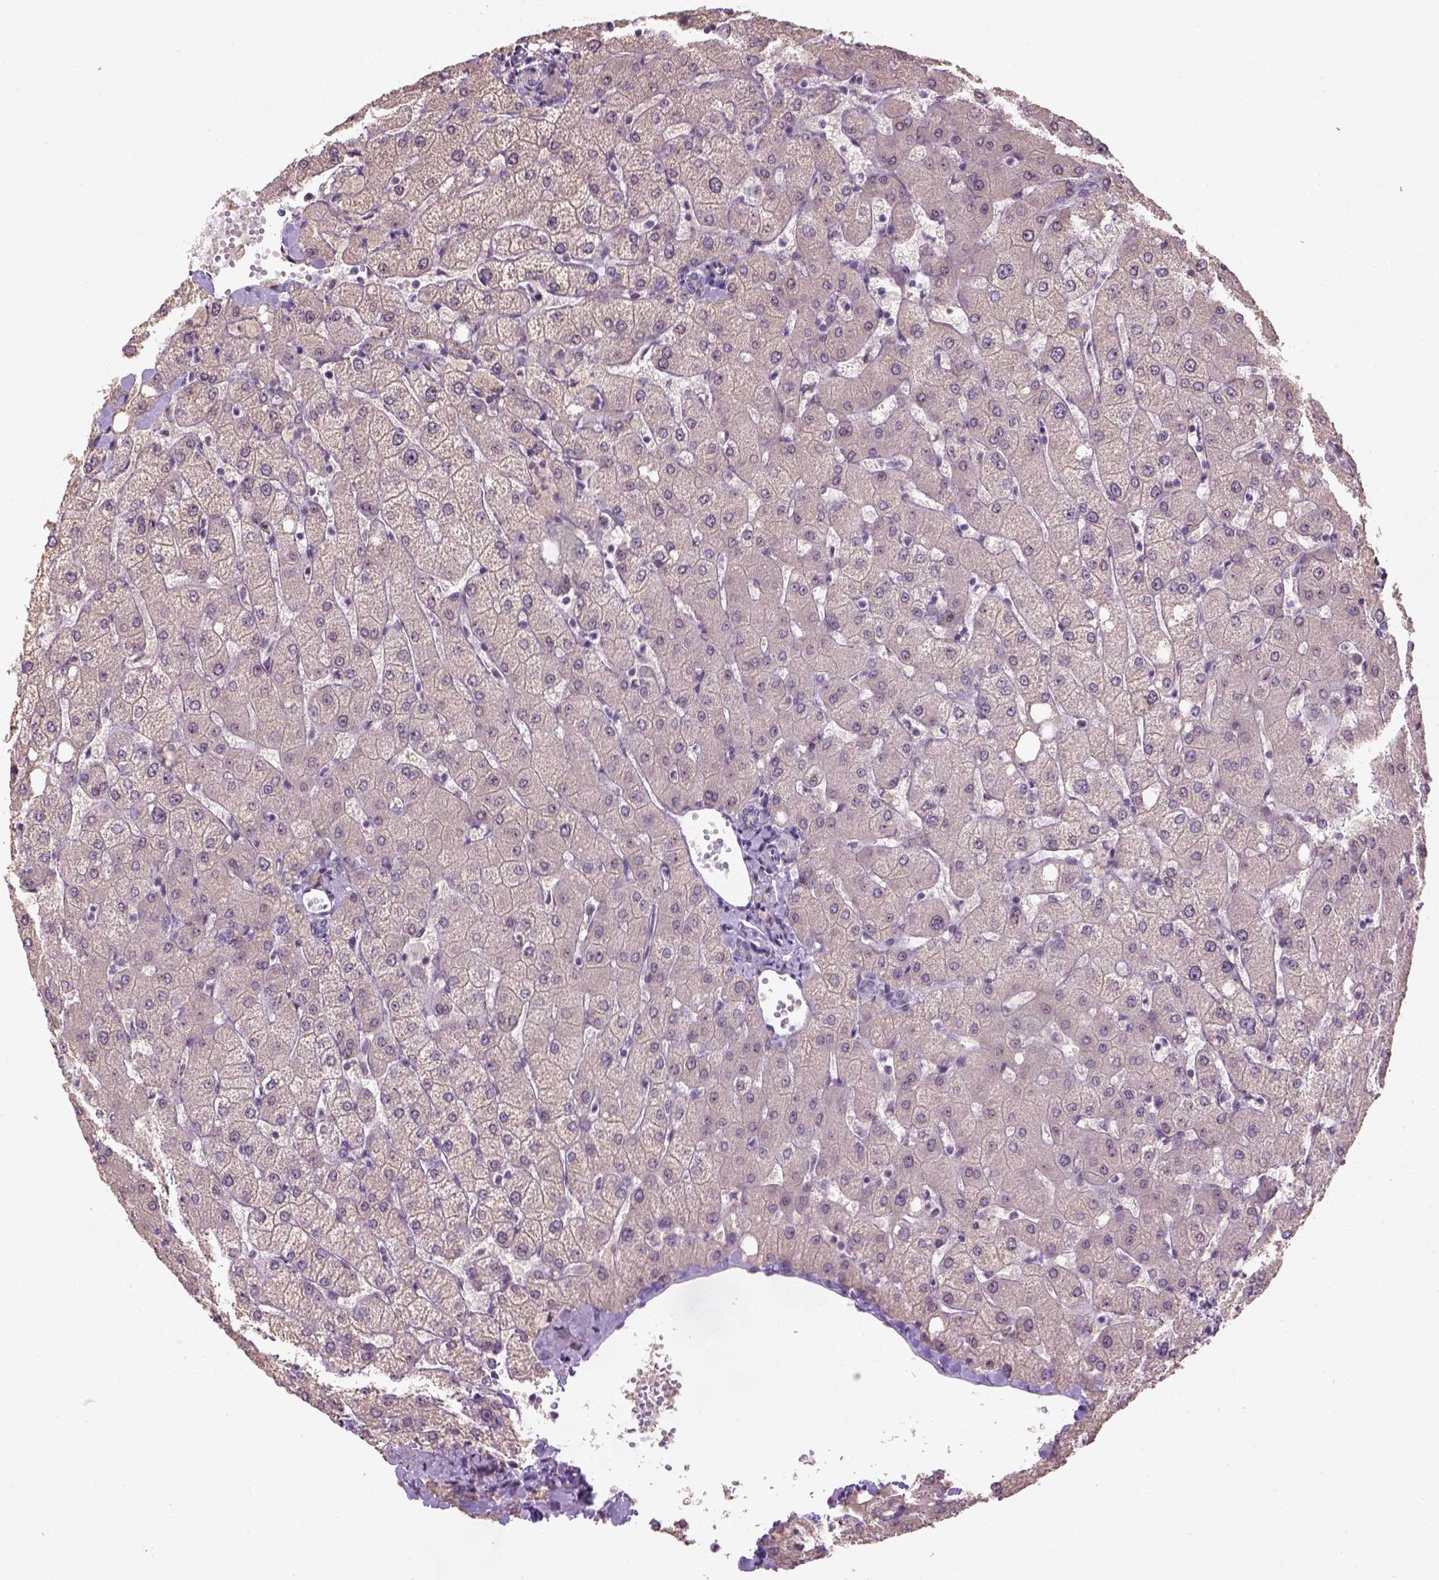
{"staining": {"intensity": "negative", "quantity": "none", "location": "none"}, "tissue": "liver", "cell_type": "Cholangiocytes", "image_type": "normal", "snomed": [{"axis": "morphology", "description": "Normal tissue, NOS"}, {"axis": "topography", "description": "Liver"}], "caption": "Immunohistochemistry (IHC) histopathology image of unremarkable human liver stained for a protein (brown), which displays no staining in cholangiocytes.", "gene": "DDX50", "patient": {"sex": "female", "age": 54}}